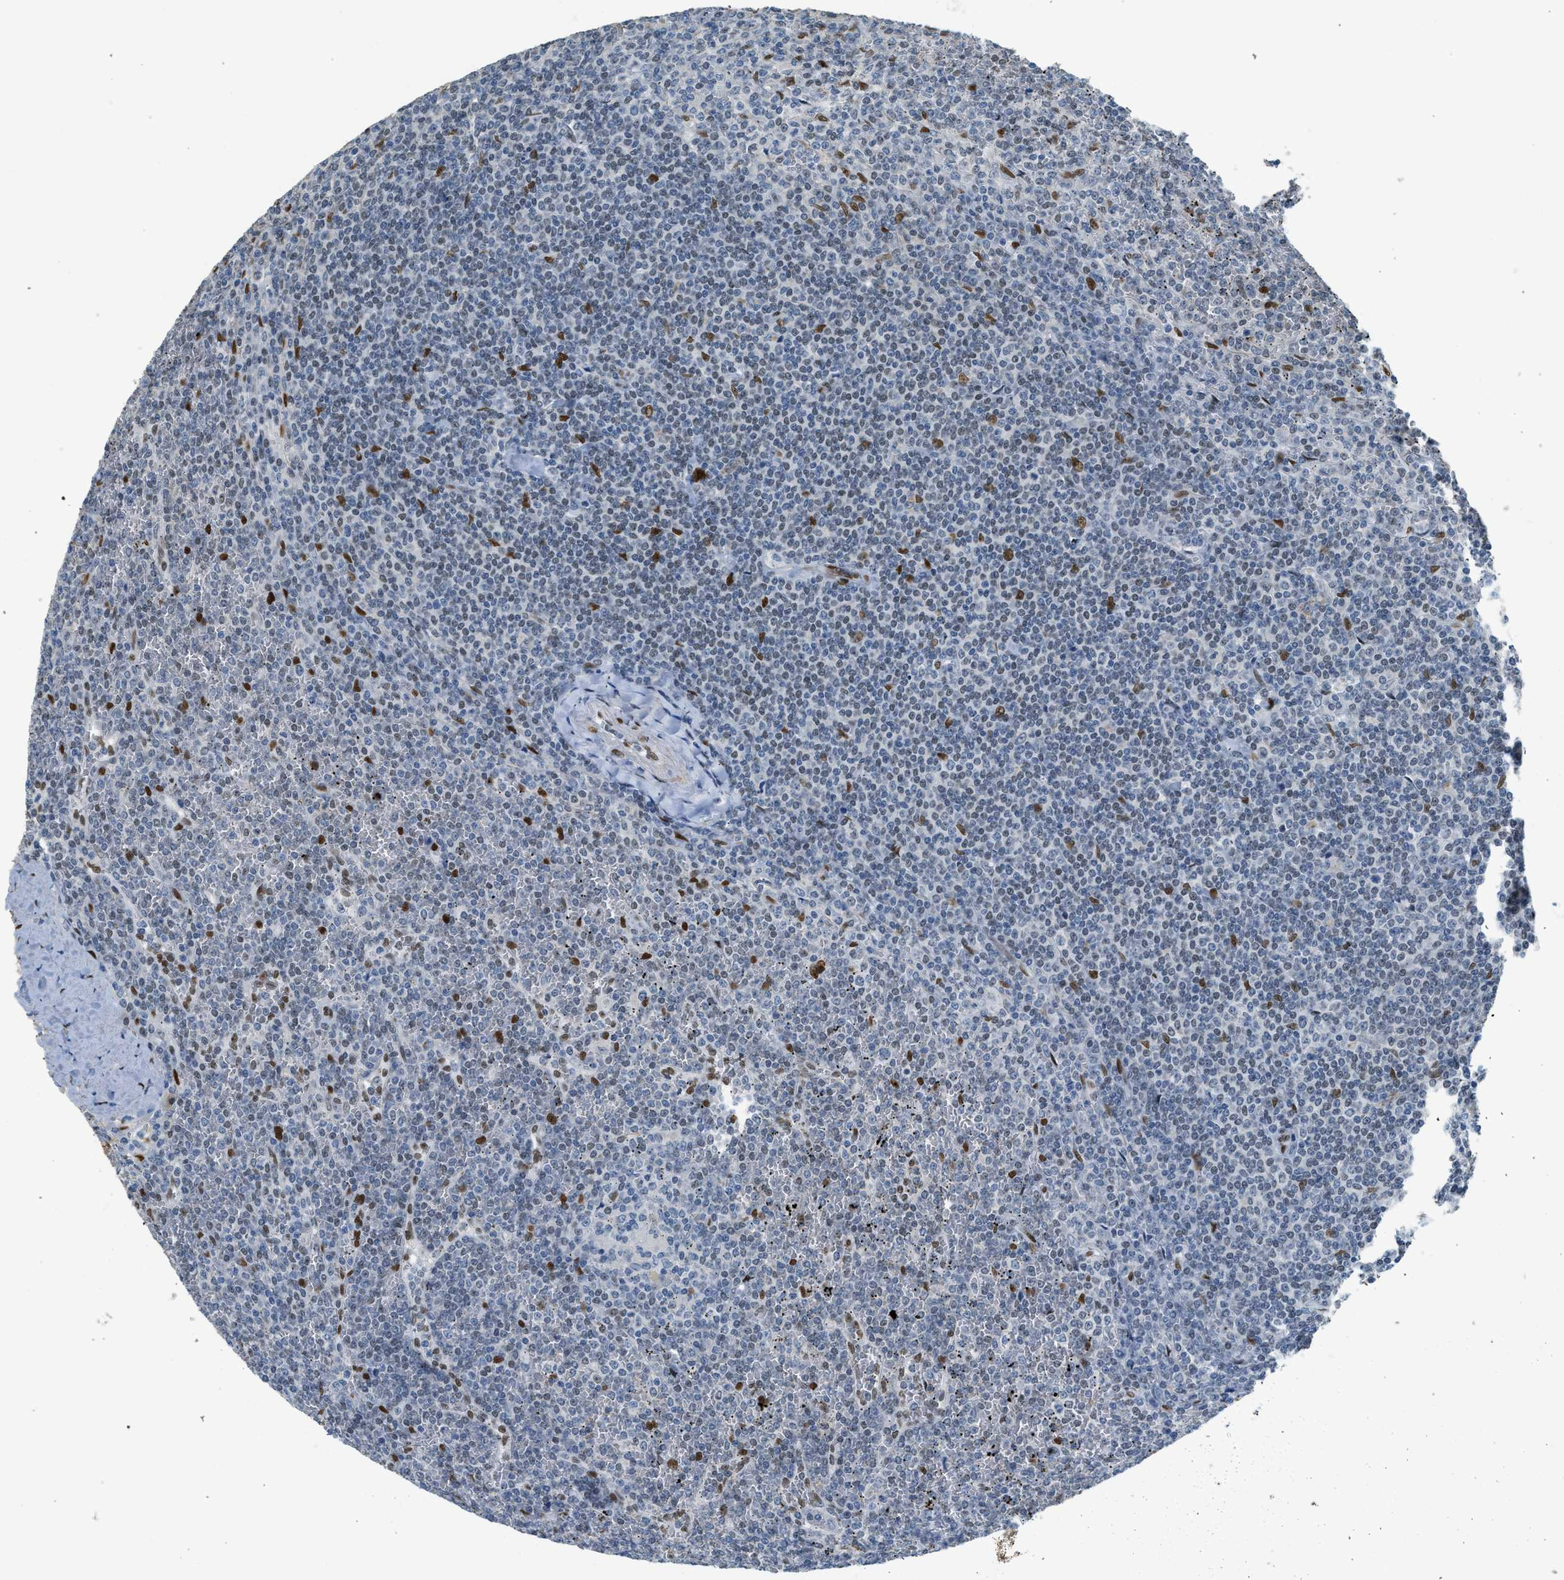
{"staining": {"intensity": "negative", "quantity": "none", "location": "none"}, "tissue": "lymphoma", "cell_type": "Tumor cells", "image_type": "cancer", "snomed": [{"axis": "morphology", "description": "Malignant lymphoma, non-Hodgkin's type, Low grade"}, {"axis": "topography", "description": "Spleen"}], "caption": "A photomicrograph of human malignant lymphoma, non-Hodgkin's type (low-grade) is negative for staining in tumor cells. (DAB immunohistochemistry, high magnification).", "gene": "ZBTB20", "patient": {"sex": "female", "age": 19}}